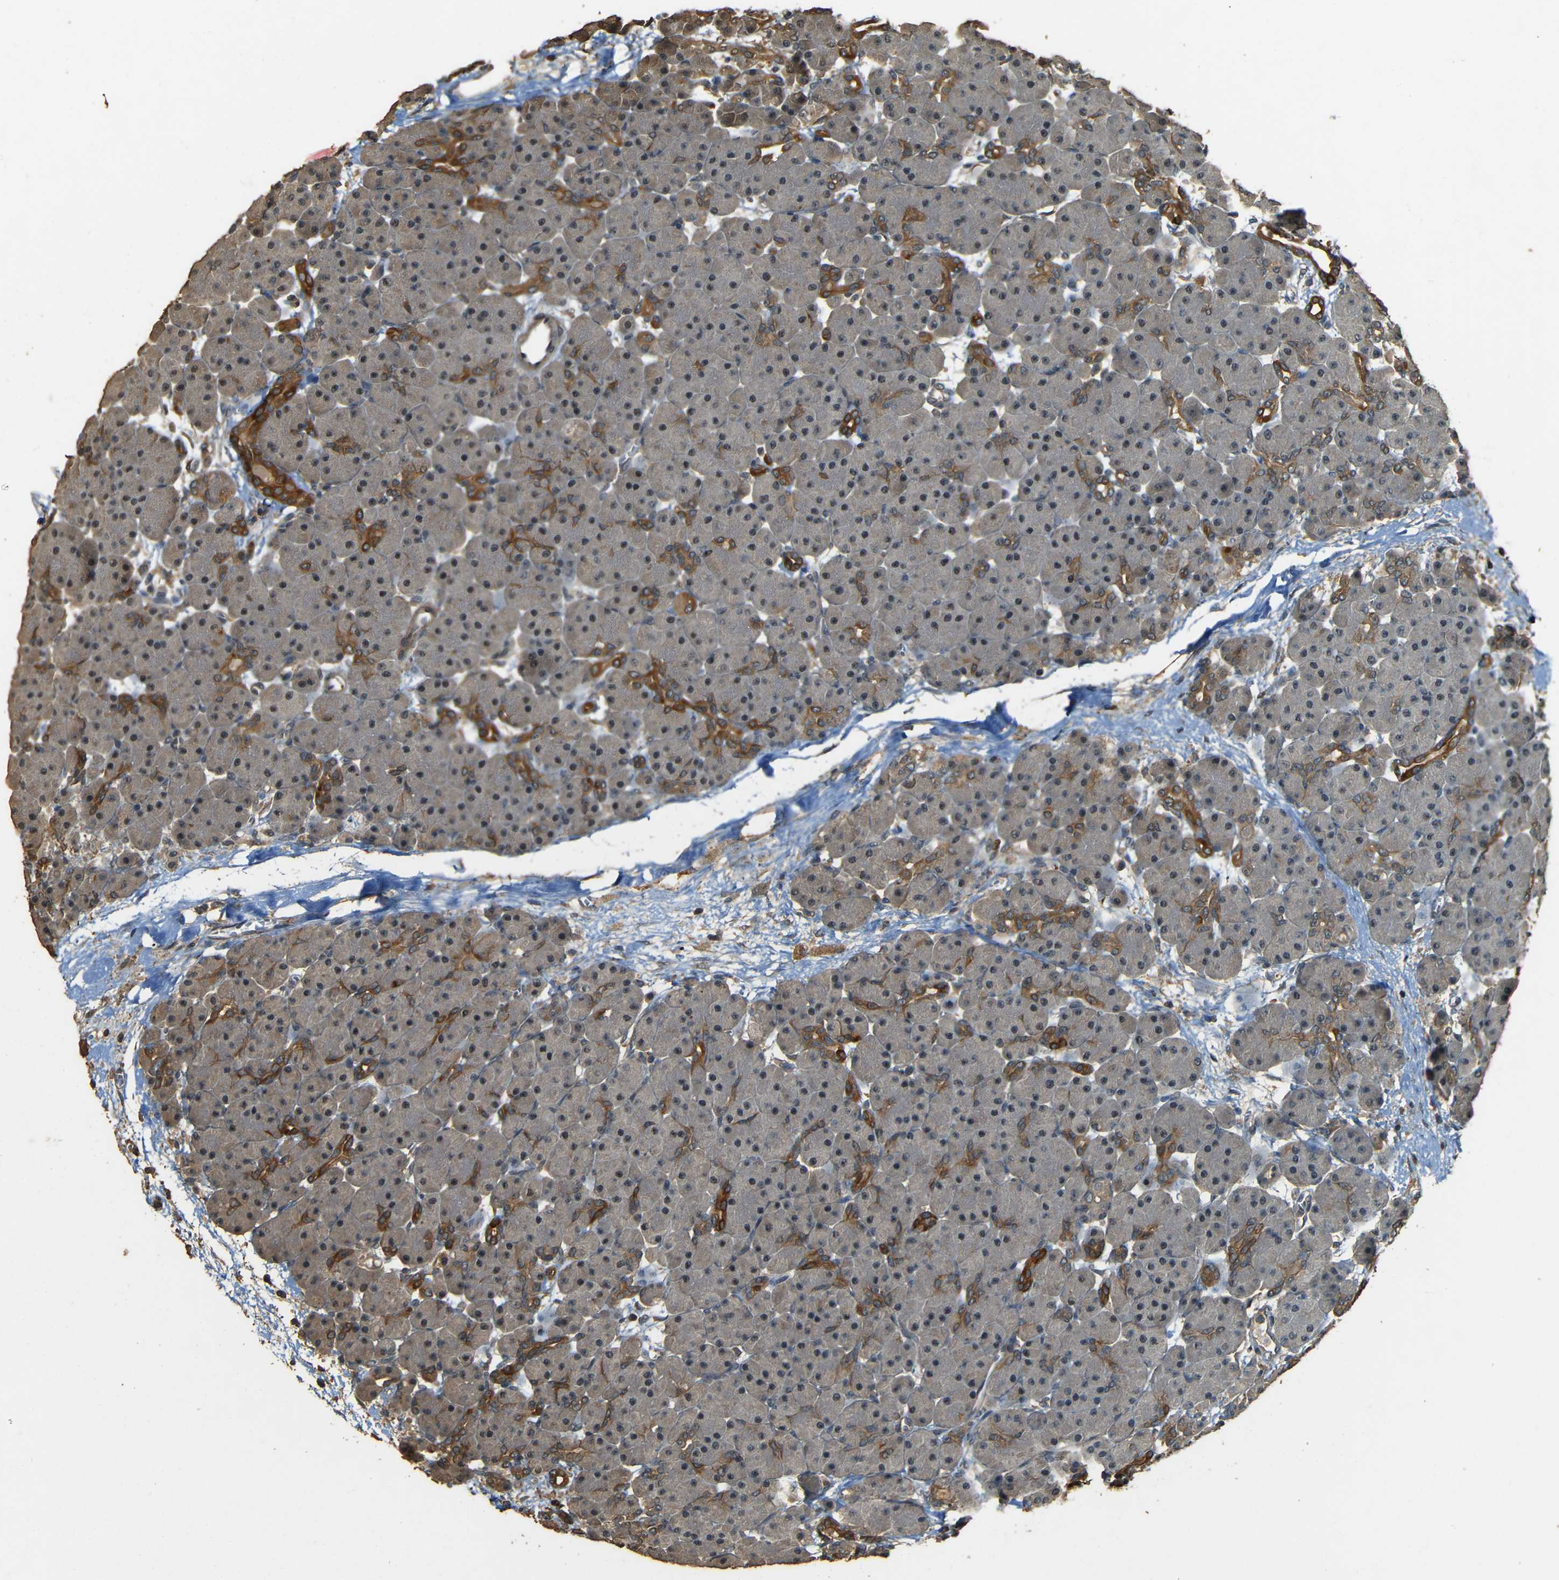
{"staining": {"intensity": "moderate", "quantity": "25%-75%", "location": "cytoplasmic/membranous"}, "tissue": "pancreas", "cell_type": "Exocrine glandular cells", "image_type": "normal", "snomed": [{"axis": "morphology", "description": "Normal tissue, NOS"}, {"axis": "topography", "description": "Pancreas"}], "caption": "Pancreas stained for a protein (brown) demonstrates moderate cytoplasmic/membranous positive expression in approximately 25%-75% of exocrine glandular cells.", "gene": "PDE5A", "patient": {"sex": "male", "age": 66}}